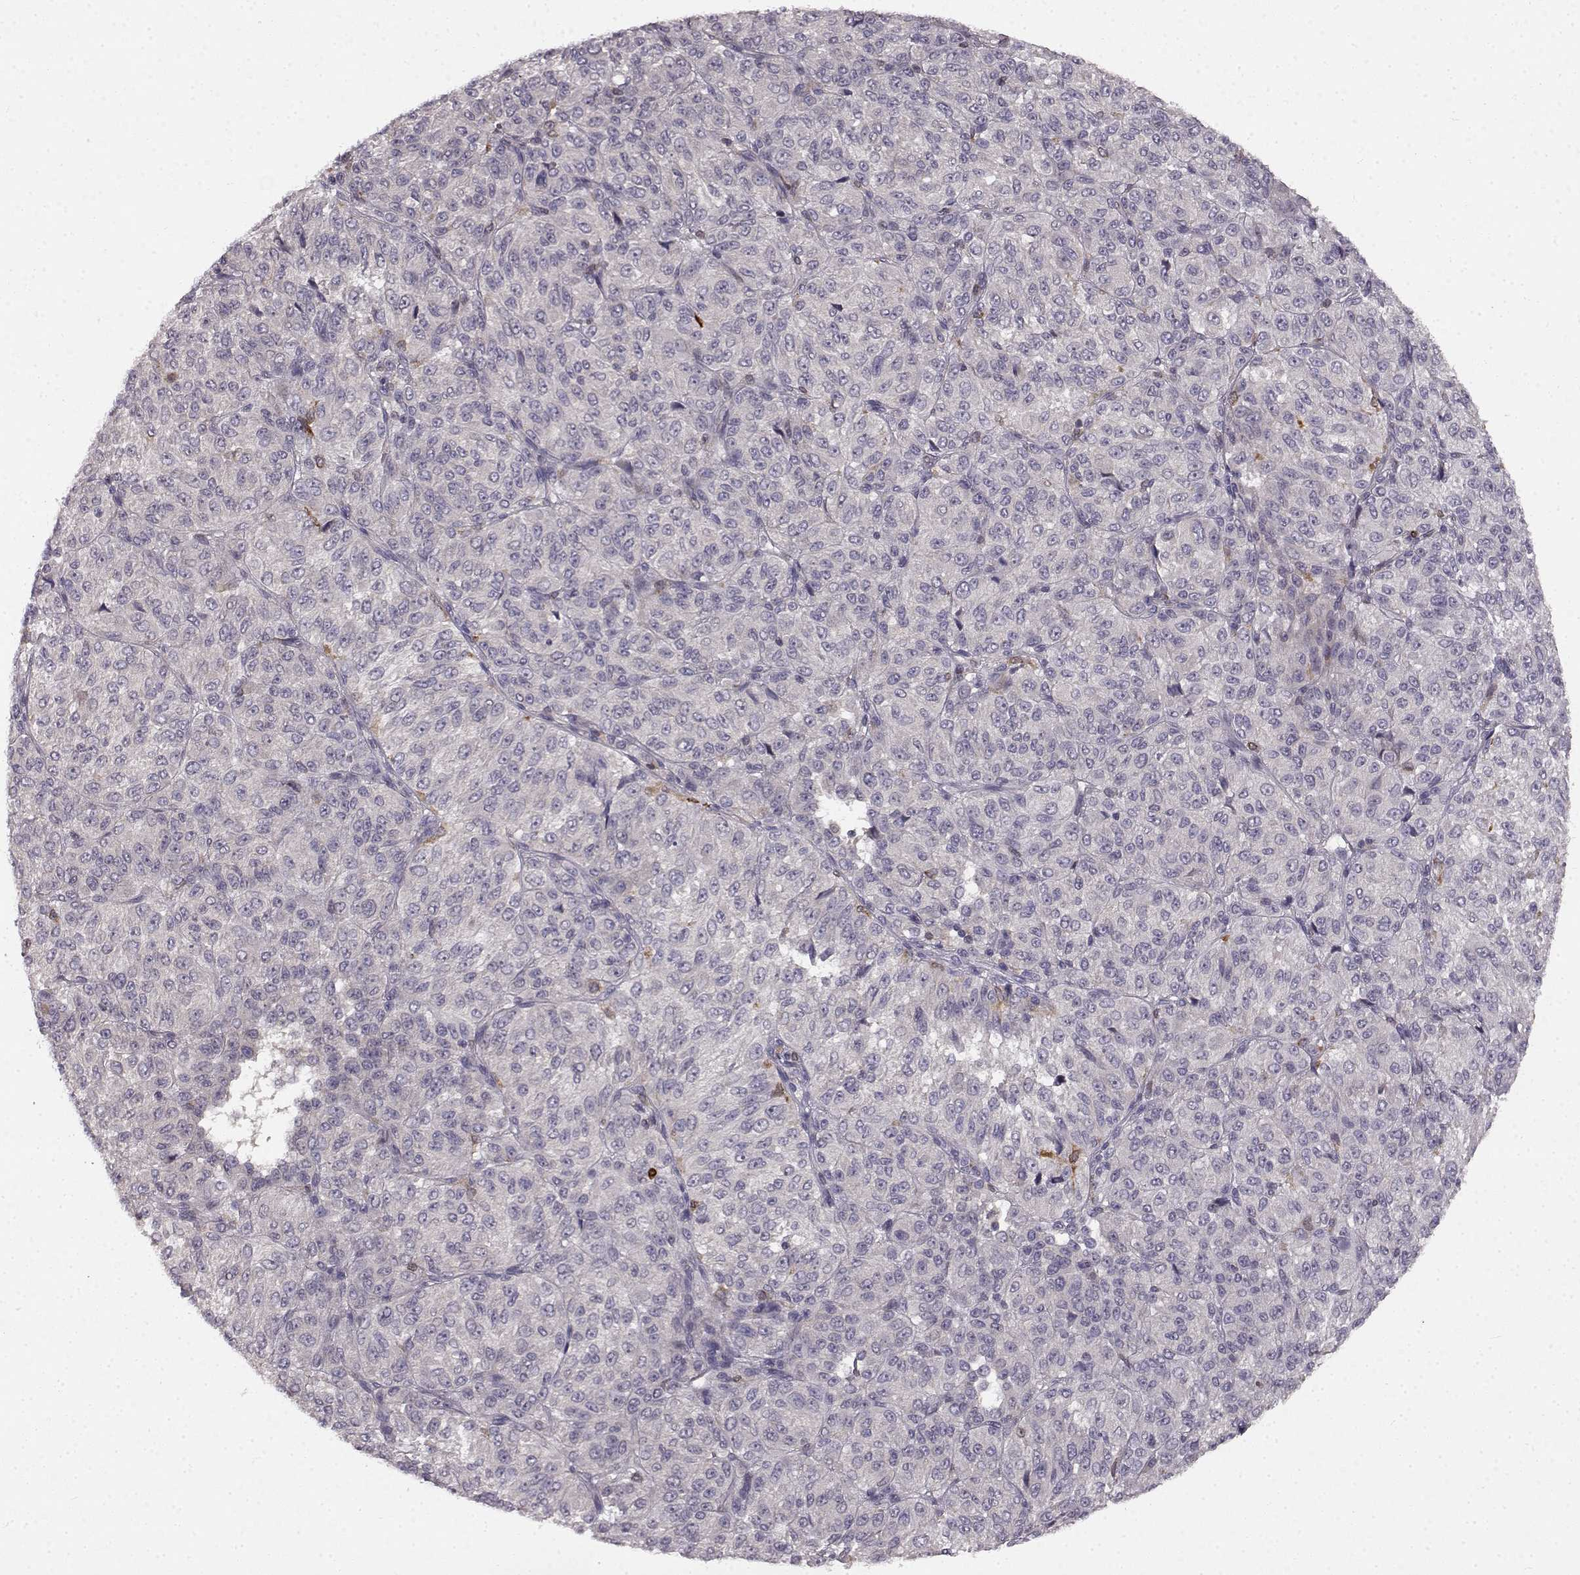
{"staining": {"intensity": "negative", "quantity": "none", "location": "none"}, "tissue": "melanoma", "cell_type": "Tumor cells", "image_type": "cancer", "snomed": [{"axis": "morphology", "description": "Malignant melanoma, Metastatic site"}, {"axis": "topography", "description": "Brain"}], "caption": "Malignant melanoma (metastatic site) was stained to show a protein in brown. There is no significant expression in tumor cells.", "gene": "SPAG17", "patient": {"sex": "female", "age": 56}}